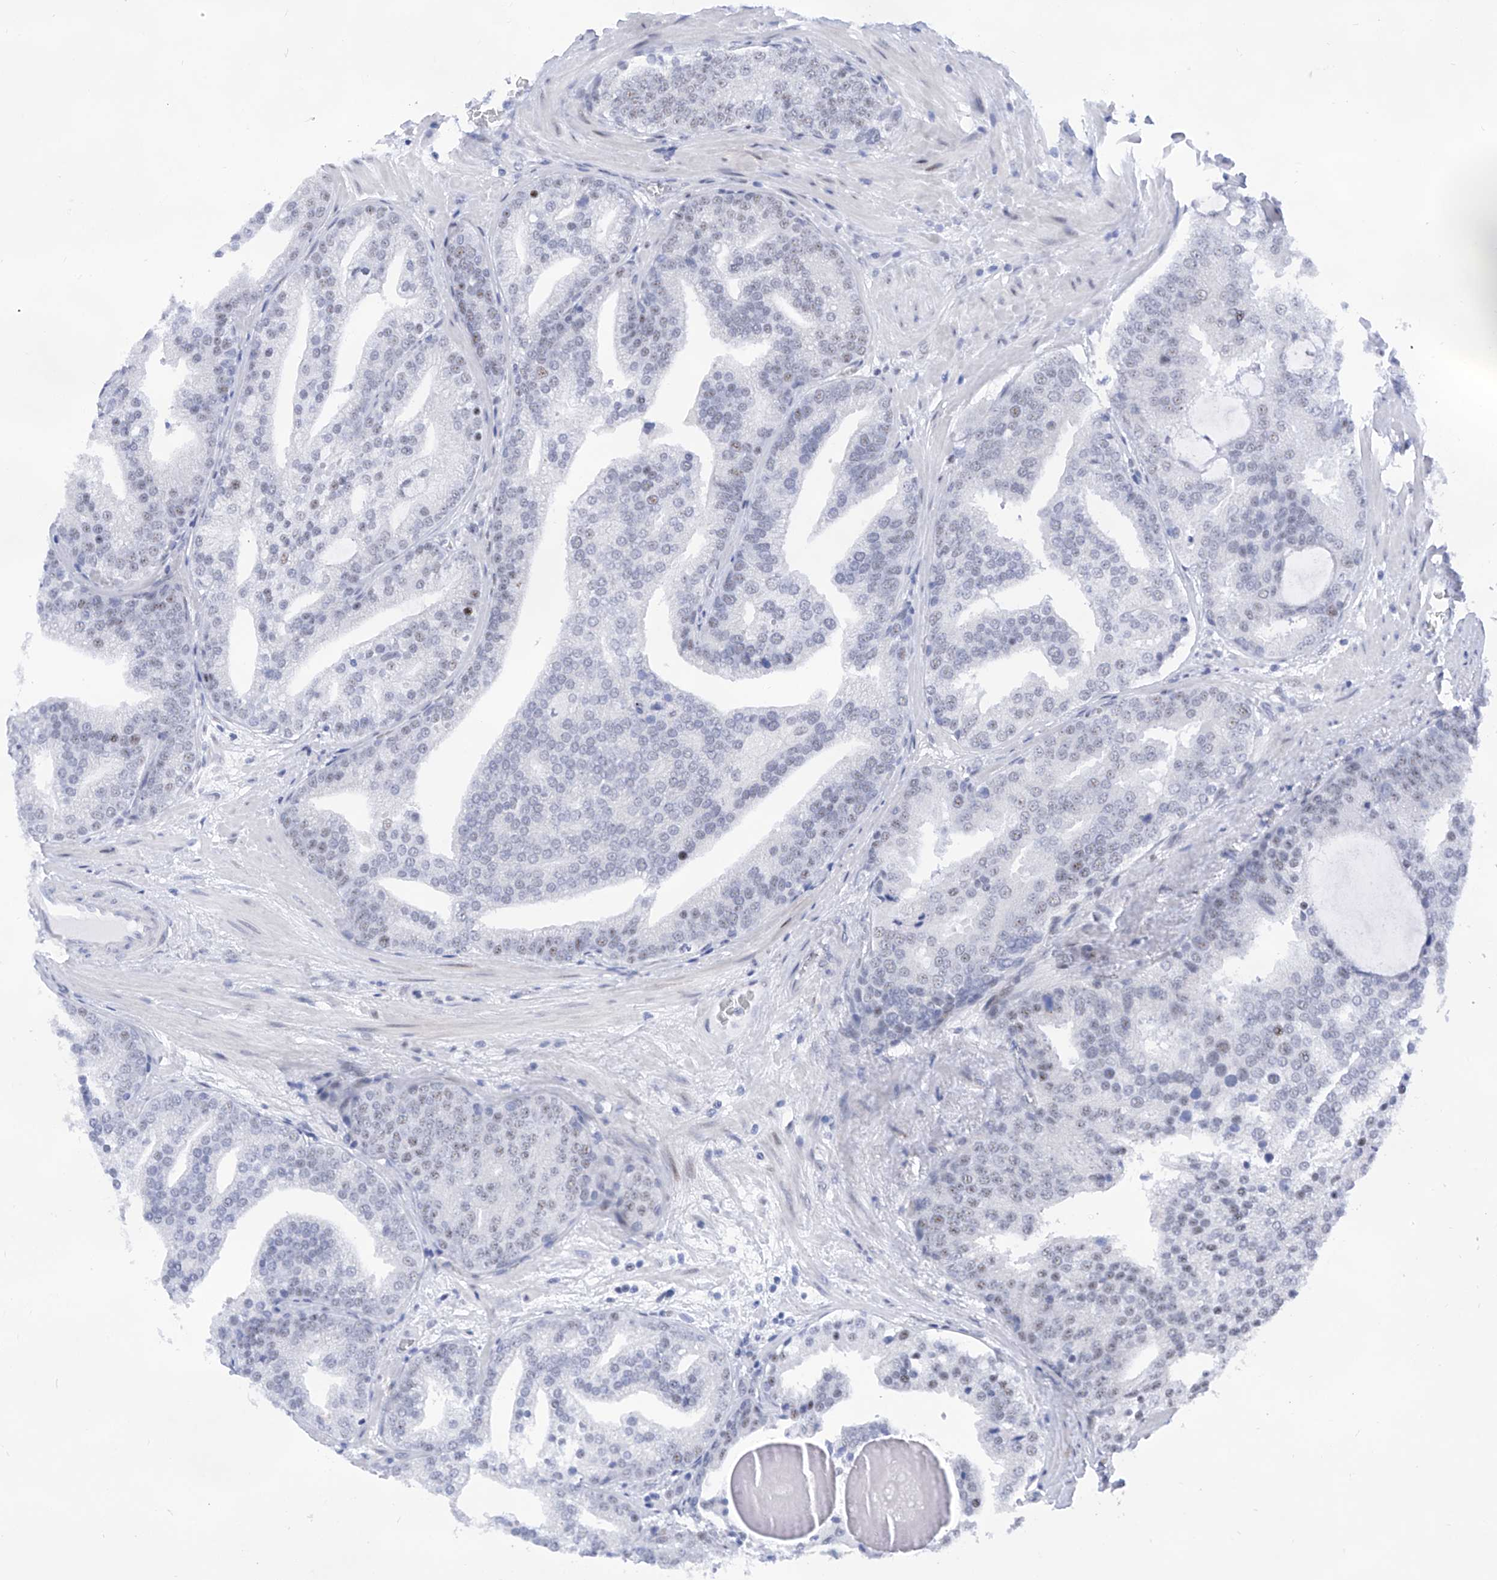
{"staining": {"intensity": "negative", "quantity": "none", "location": "none"}, "tissue": "prostate cancer", "cell_type": "Tumor cells", "image_type": "cancer", "snomed": [{"axis": "morphology", "description": "Adenocarcinoma, Low grade"}, {"axis": "topography", "description": "Prostate"}], "caption": "Immunohistochemistry histopathology image of neoplastic tissue: human low-grade adenocarcinoma (prostate) stained with DAB (3,3'-diaminobenzidine) demonstrates no significant protein expression in tumor cells.", "gene": "SART1", "patient": {"sex": "male", "age": 67}}